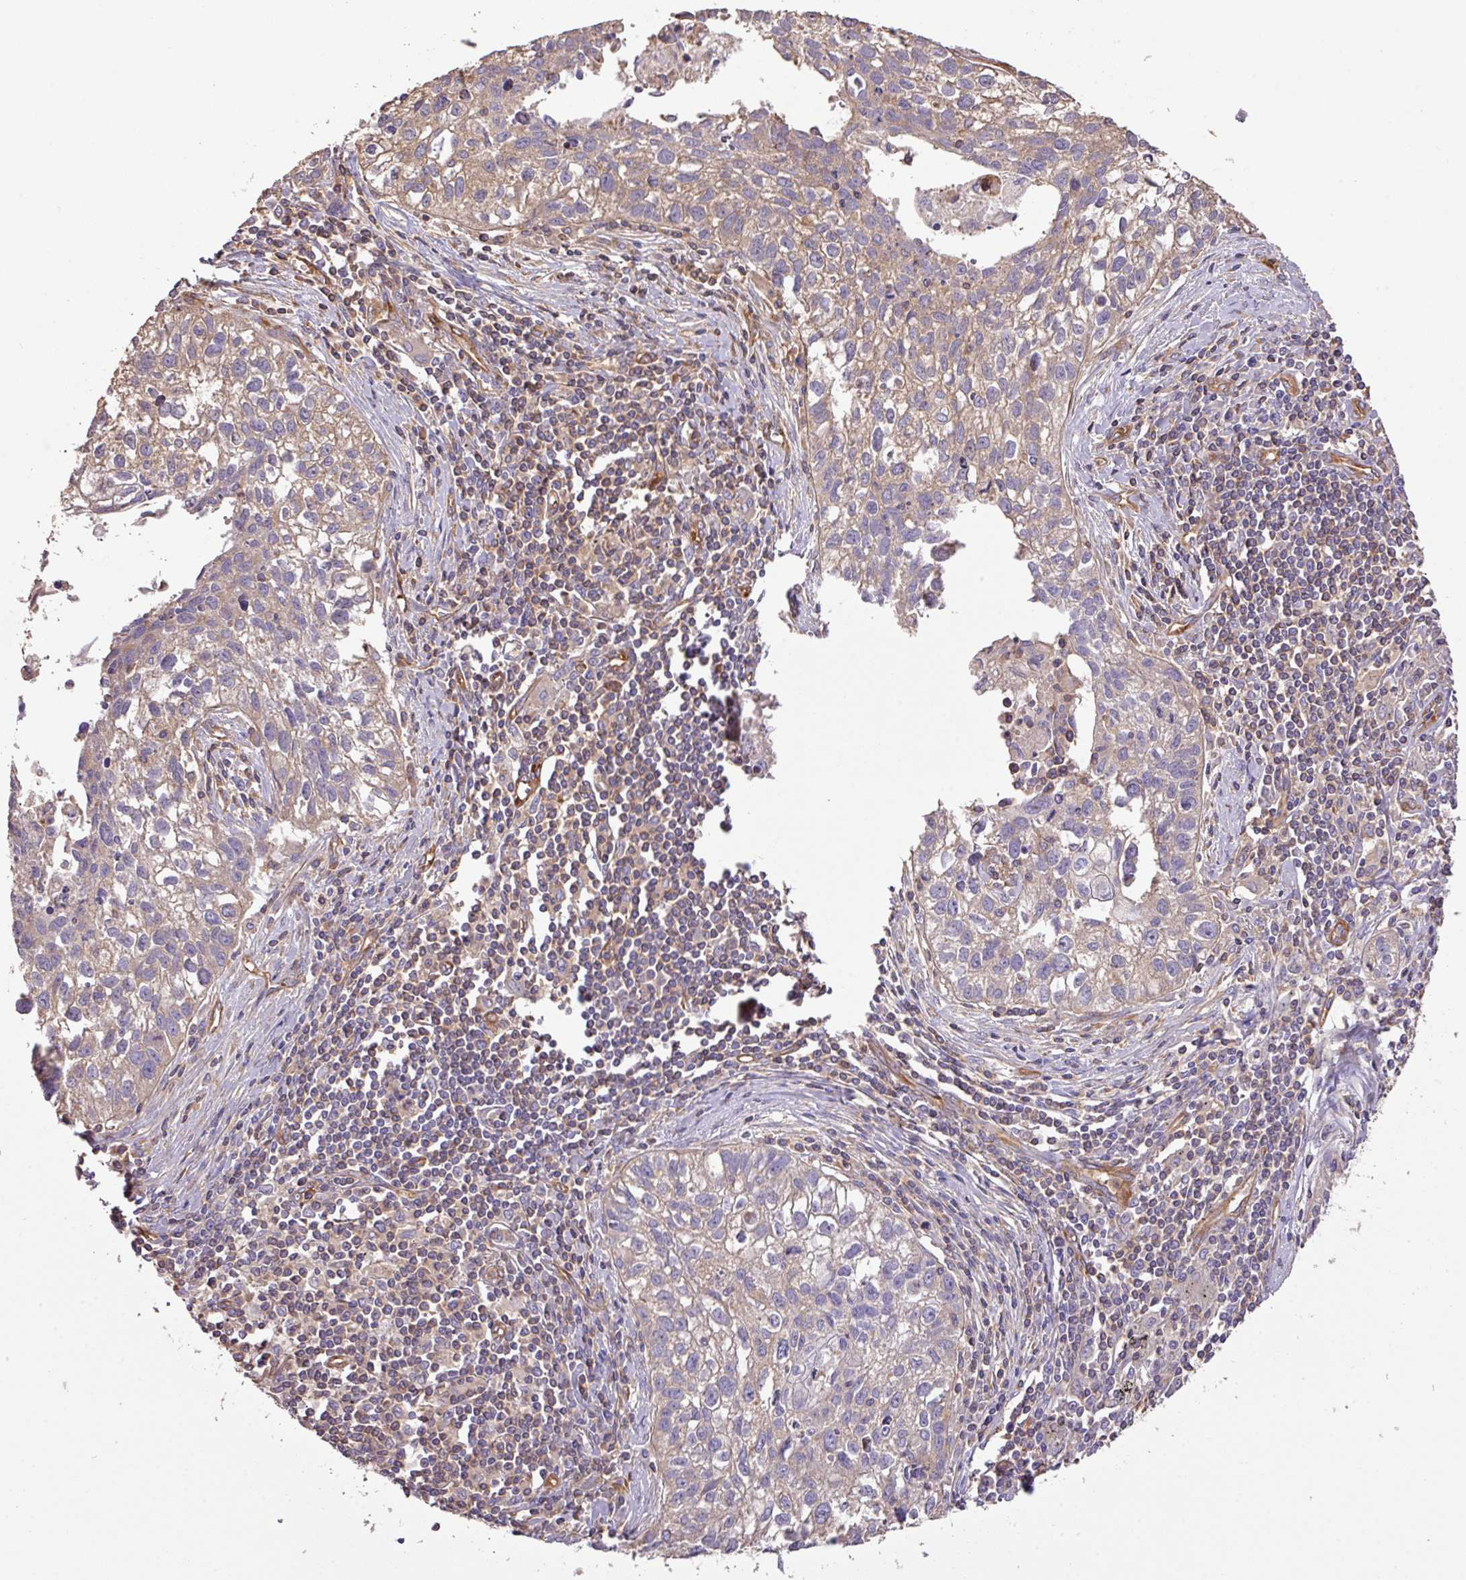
{"staining": {"intensity": "weak", "quantity": "25%-75%", "location": "cytoplasmic/membranous"}, "tissue": "lung cancer", "cell_type": "Tumor cells", "image_type": "cancer", "snomed": [{"axis": "morphology", "description": "Squamous cell carcinoma, NOS"}, {"axis": "topography", "description": "Lung"}], "caption": "Protein staining of lung squamous cell carcinoma tissue displays weak cytoplasmic/membranous expression in approximately 25%-75% of tumor cells.", "gene": "CALML4", "patient": {"sex": "male", "age": 74}}